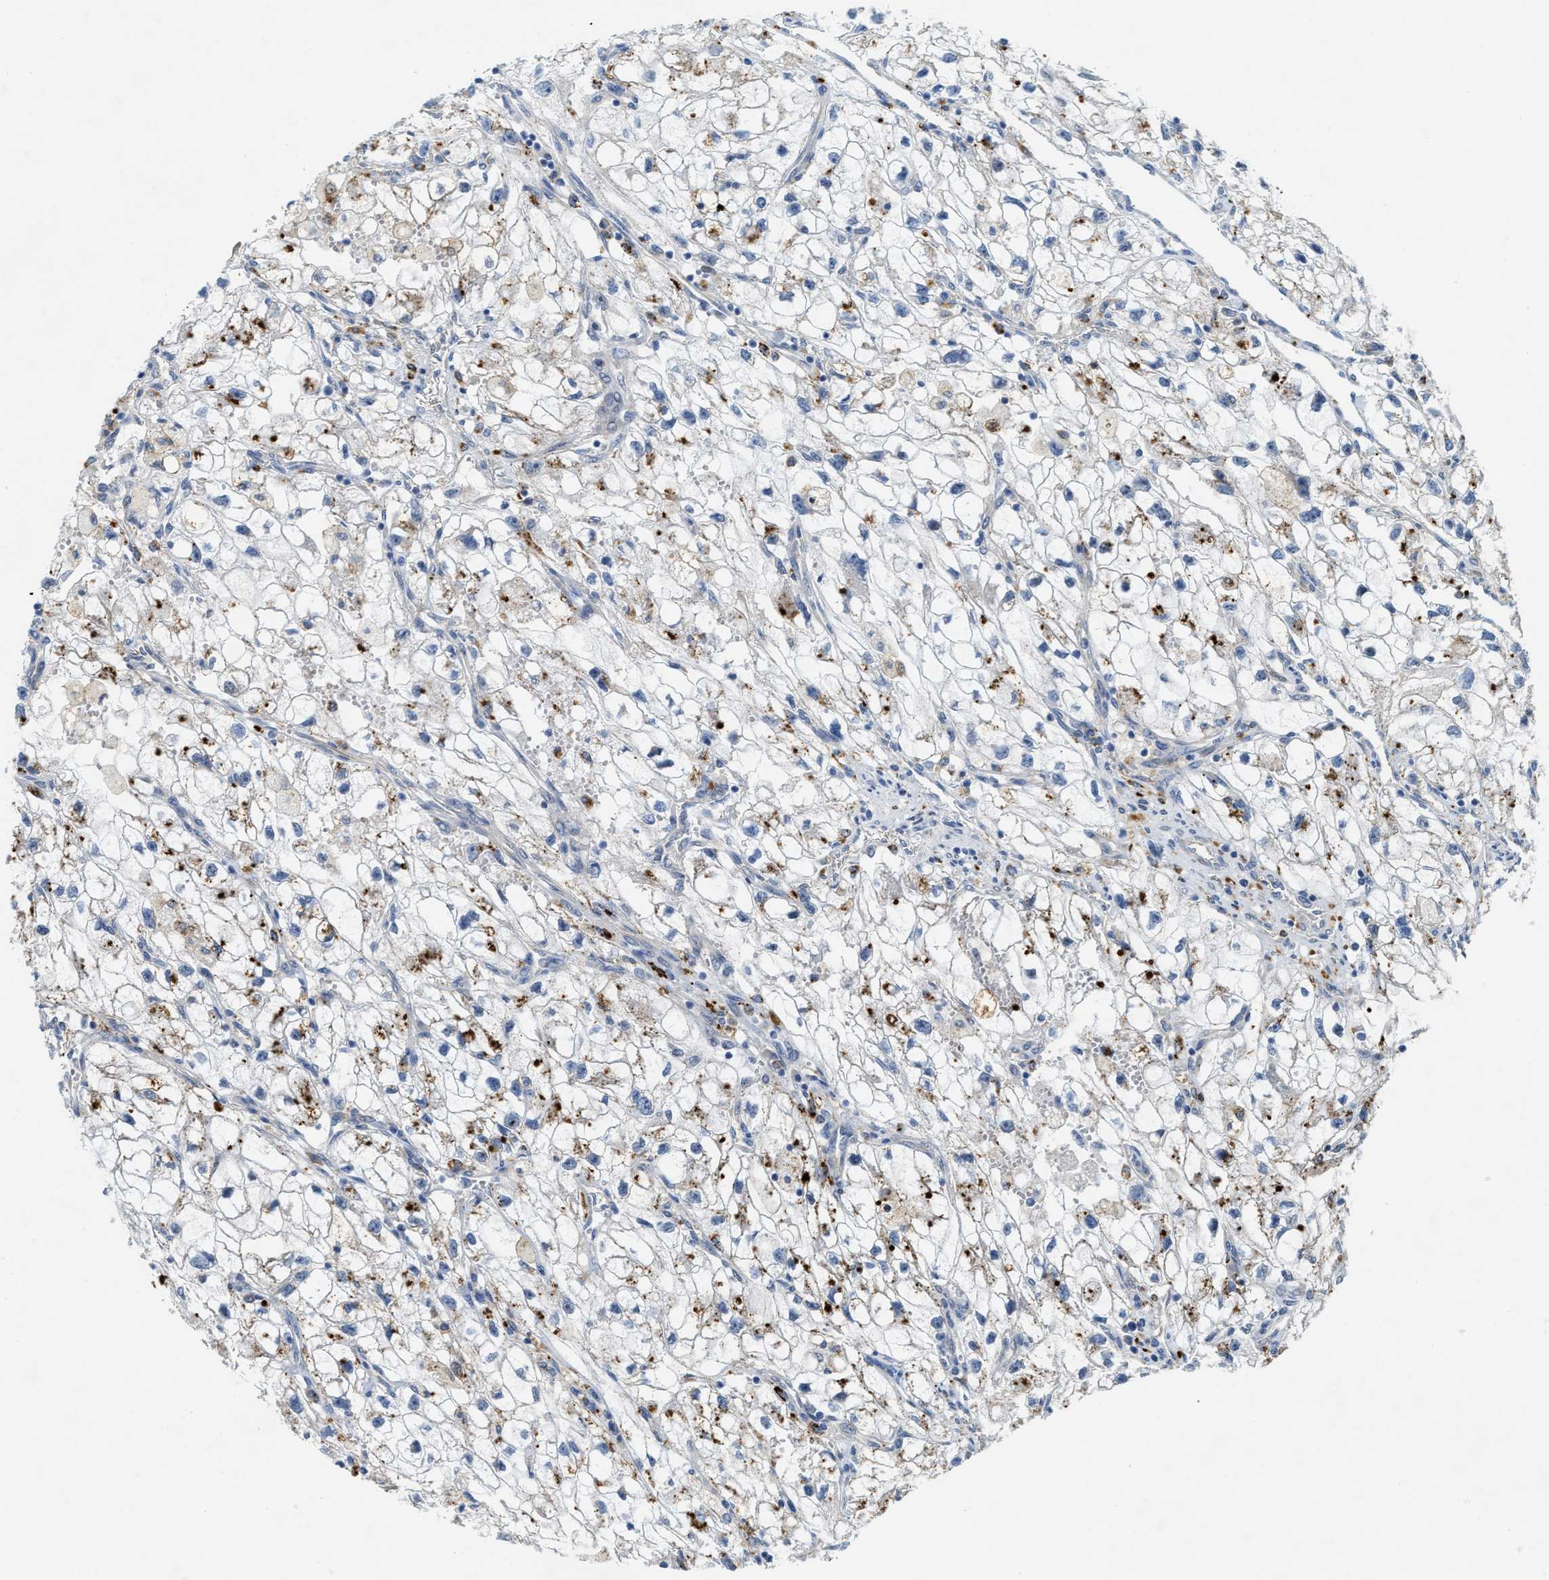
{"staining": {"intensity": "moderate", "quantity": "25%-75%", "location": "cytoplasmic/membranous"}, "tissue": "renal cancer", "cell_type": "Tumor cells", "image_type": "cancer", "snomed": [{"axis": "morphology", "description": "Adenocarcinoma, NOS"}, {"axis": "topography", "description": "Kidney"}], "caption": "High-power microscopy captured an immunohistochemistry image of renal cancer, revealing moderate cytoplasmic/membranous positivity in about 25%-75% of tumor cells. The protein of interest is stained brown, and the nuclei are stained in blue (DAB (3,3'-diaminobenzidine) IHC with brightfield microscopy, high magnification).", "gene": "KLHDC10", "patient": {"sex": "female", "age": 70}}